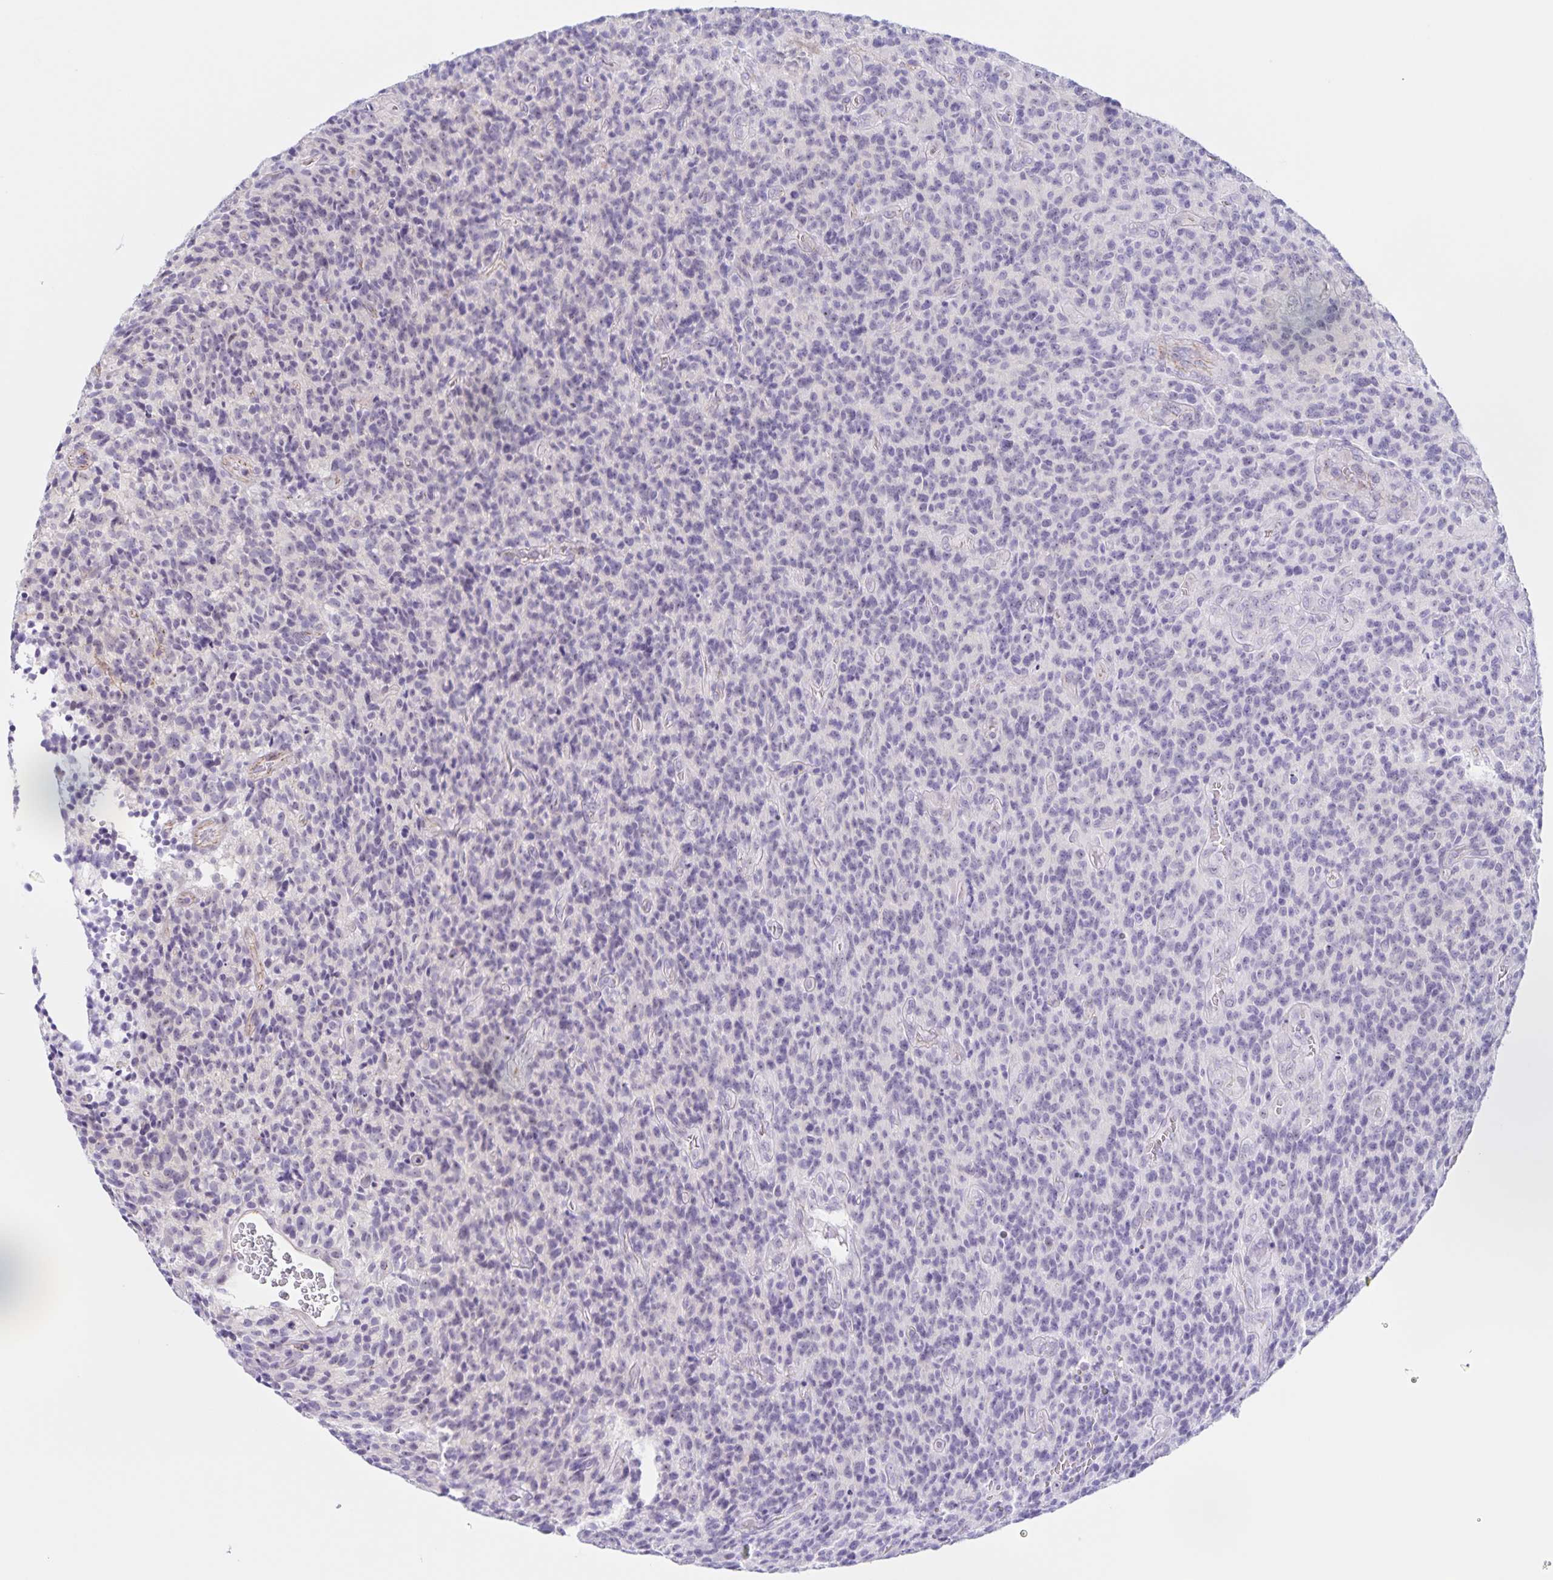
{"staining": {"intensity": "negative", "quantity": "none", "location": "none"}, "tissue": "glioma", "cell_type": "Tumor cells", "image_type": "cancer", "snomed": [{"axis": "morphology", "description": "Glioma, malignant, High grade"}, {"axis": "topography", "description": "Brain"}], "caption": "Micrograph shows no significant protein staining in tumor cells of high-grade glioma (malignant).", "gene": "FAM170A", "patient": {"sex": "male", "age": 76}}